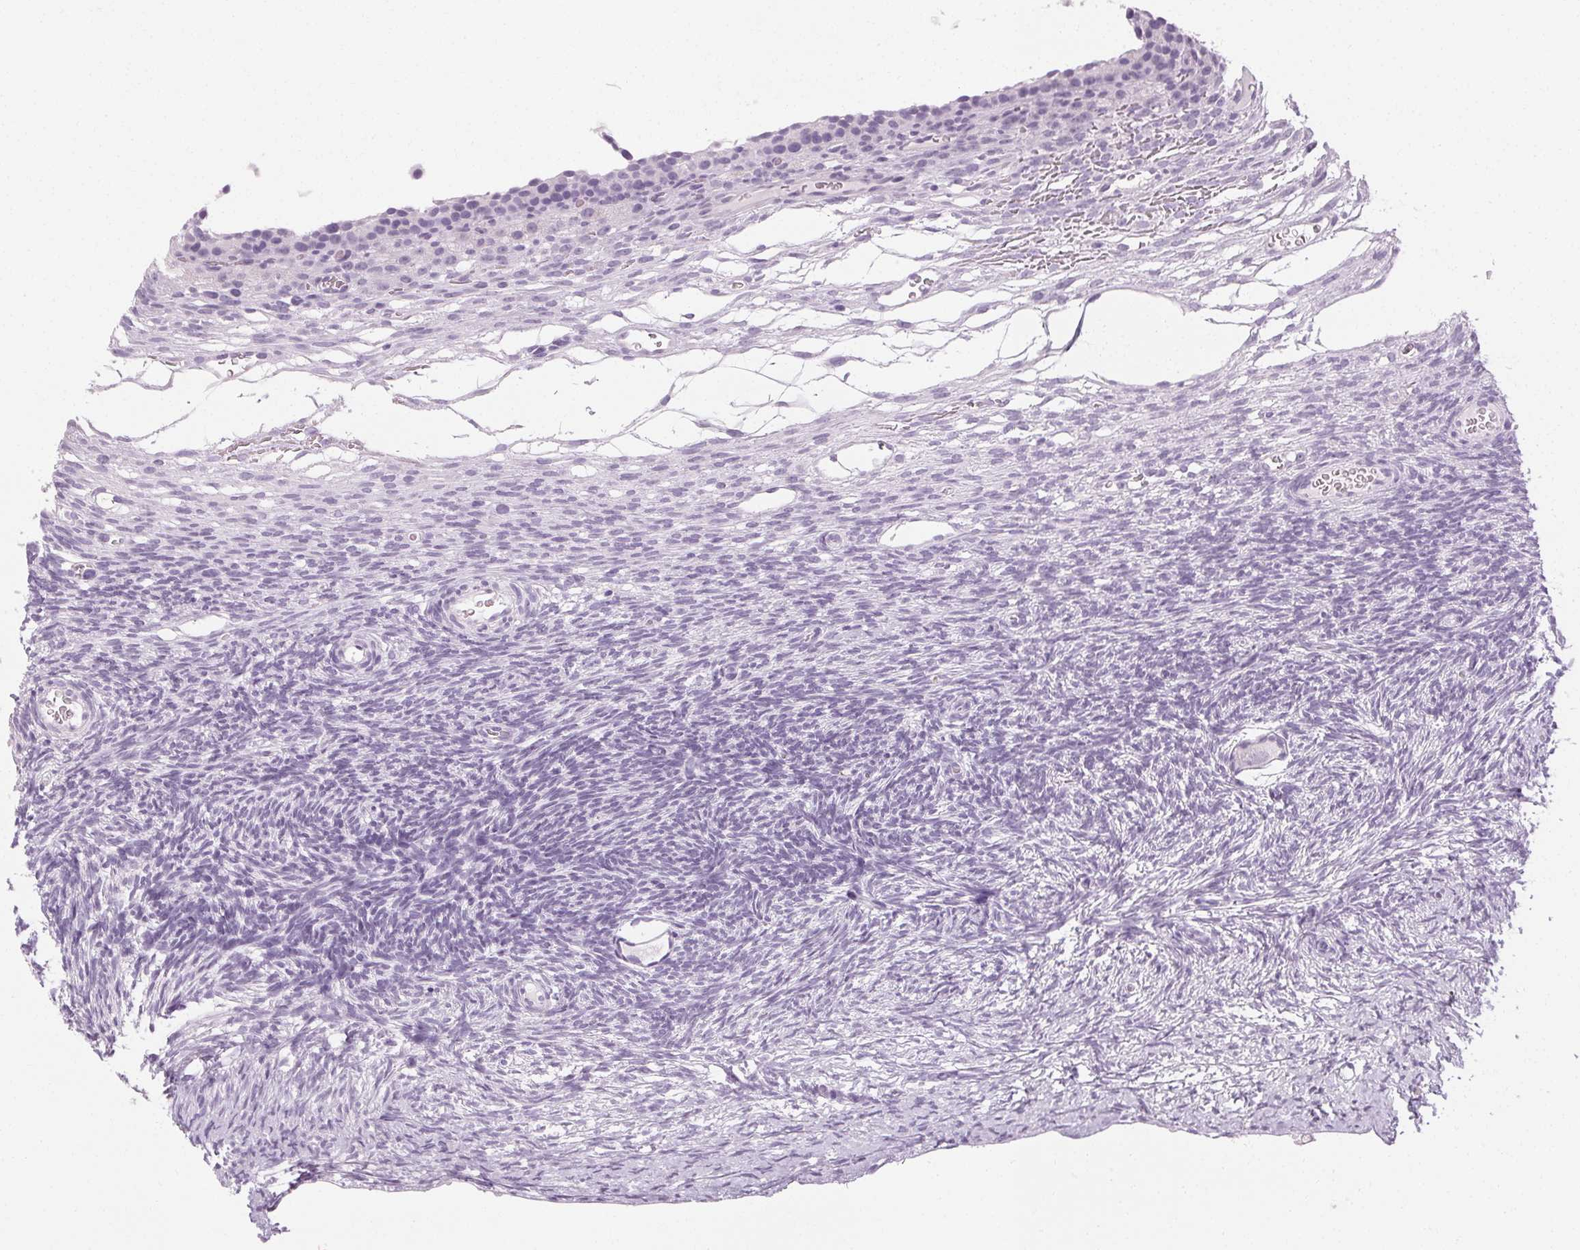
{"staining": {"intensity": "negative", "quantity": "none", "location": "none"}, "tissue": "ovary", "cell_type": "Follicle cells", "image_type": "normal", "snomed": [{"axis": "morphology", "description": "Normal tissue, NOS"}, {"axis": "topography", "description": "Ovary"}], "caption": "A high-resolution micrograph shows immunohistochemistry staining of benign ovary, which displays no significant expression in follicle cells.", "gene": "POMC", "patient": {"sex": "female", "age": 34}}